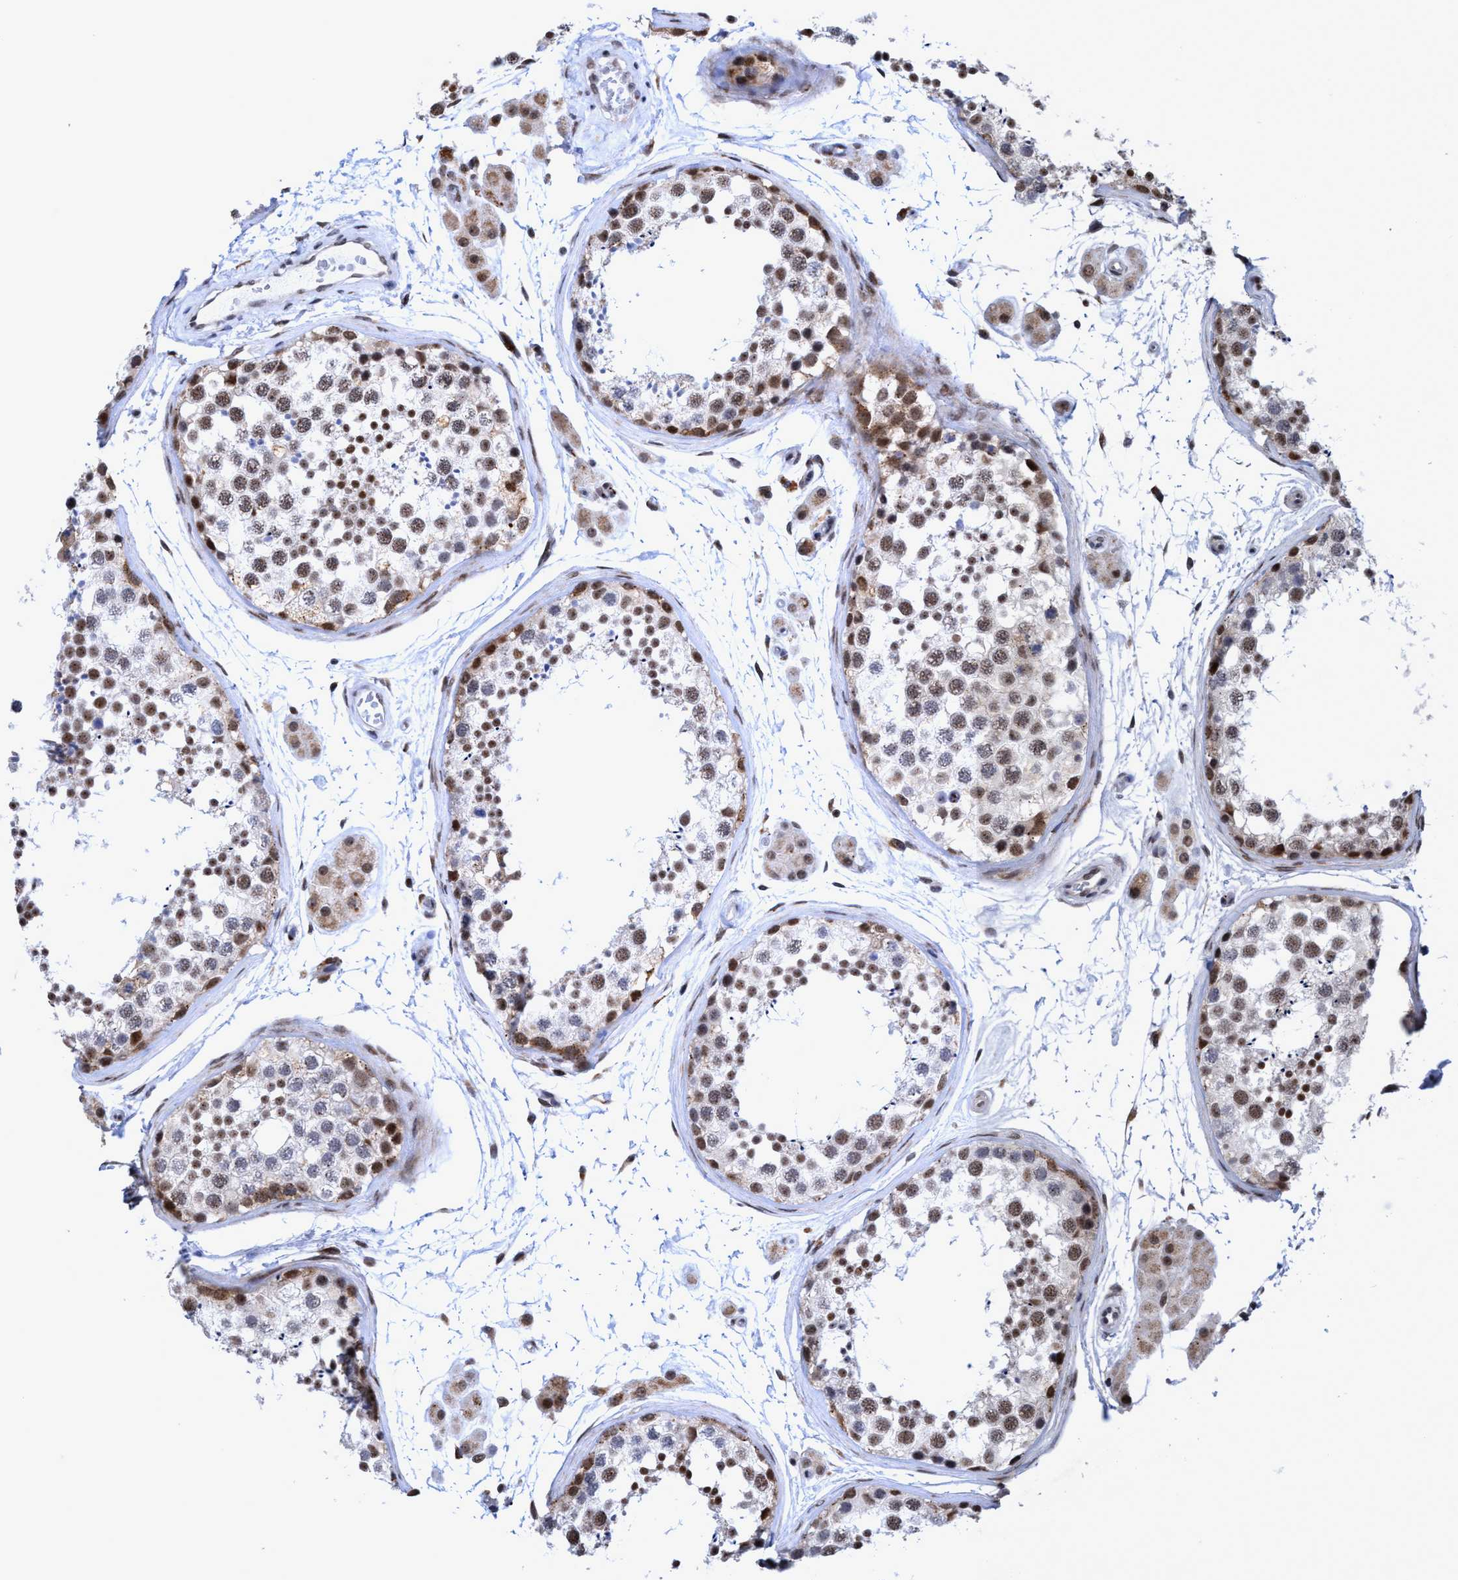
{"staining": {"intensity": "moderate", "quantity": ">75%", "location": "nuclear"}, "tissue": "testis", "cell_type": "Cells in seminiferous ducts", "image_type": "normal", "snomed": [{"axis": "morphology", "description": "Normal tissue, NOS"}, {"axis": "topography", "description": "Testis"}], "caption": "Protein expression analysis of benign human testis reveals moderate nuclear staining in about >75% of cells in seminiferous ducts. The protein is shown in brown color, while the nuclei are stained blue.", "gene": "GLT6D1", "patient": {"sex": "male", "age": 56}}